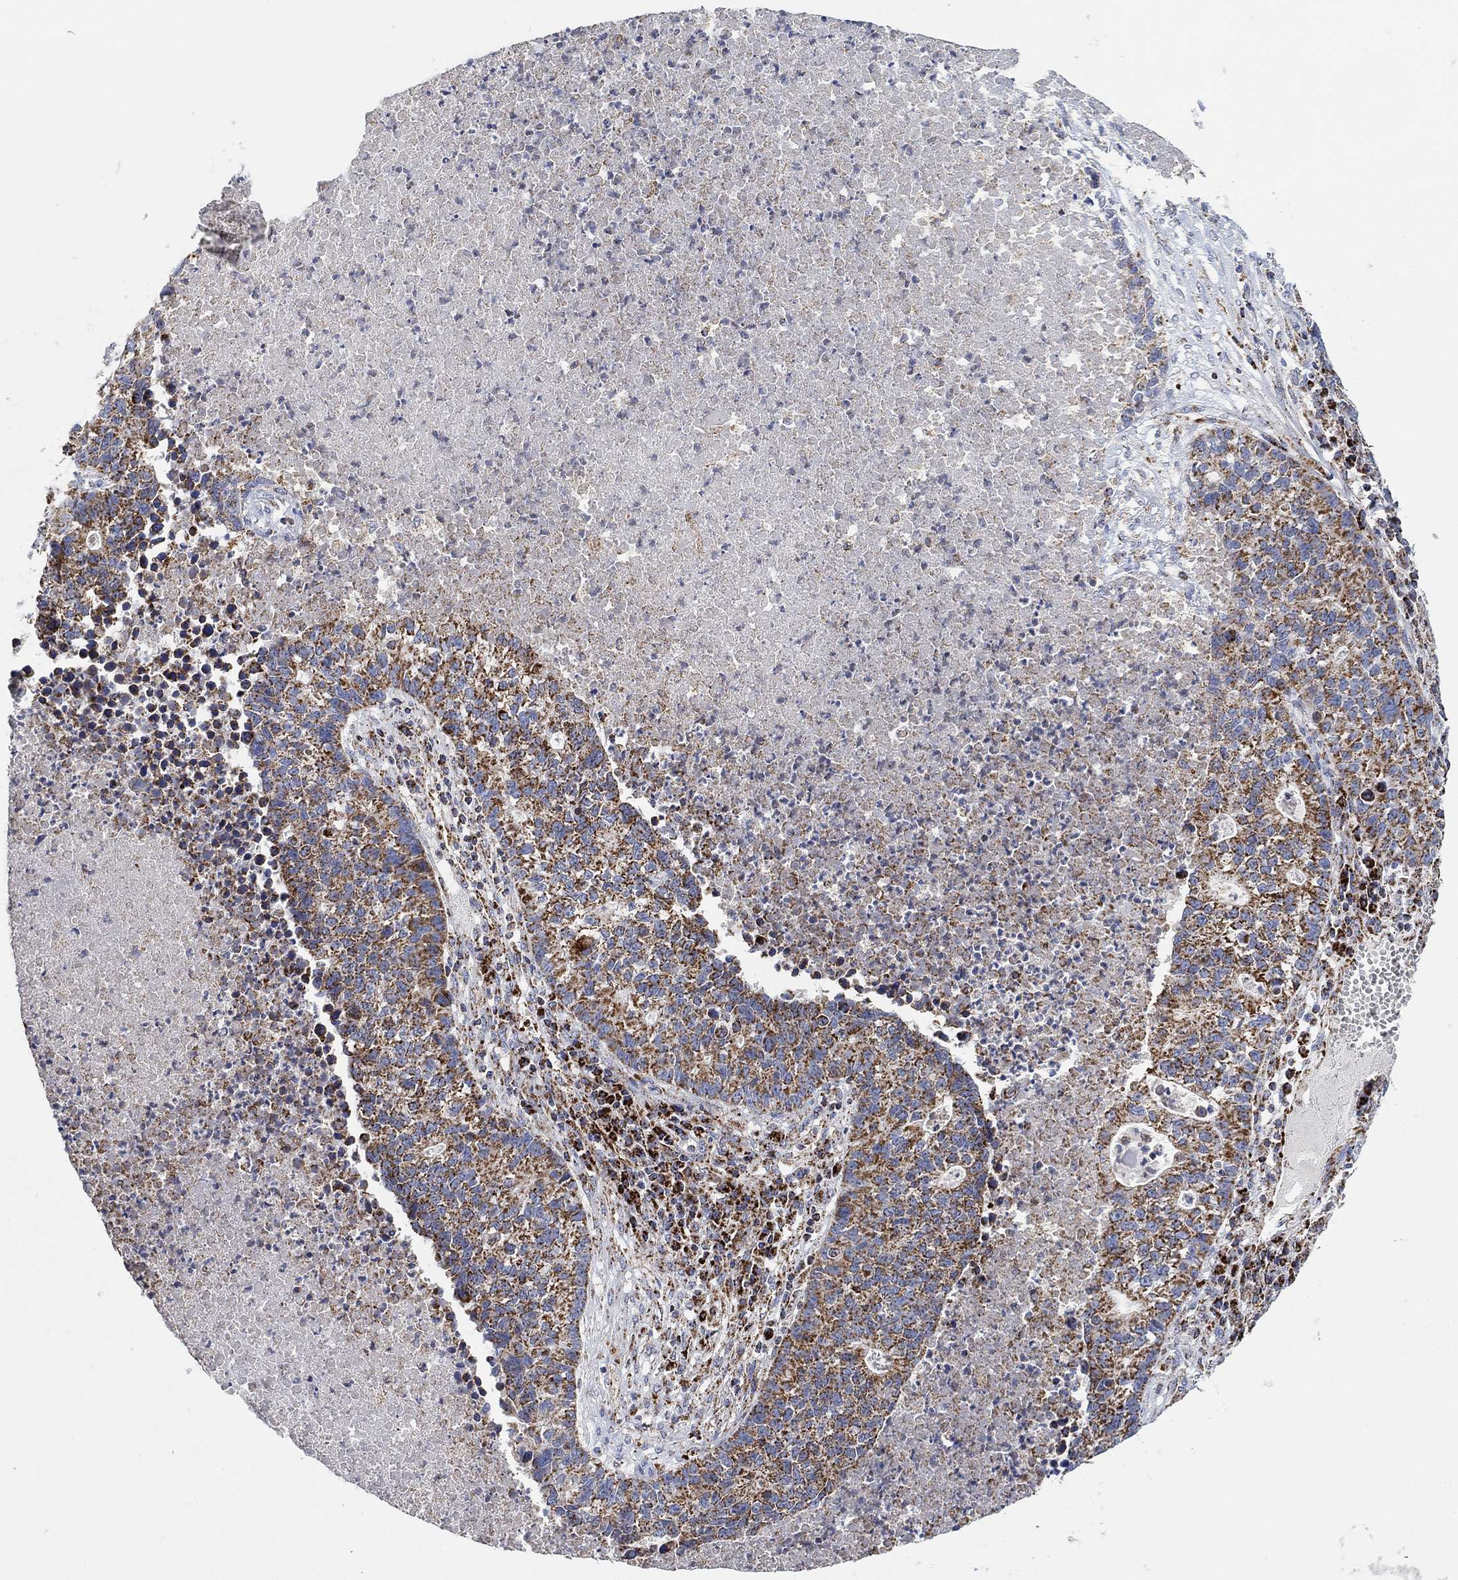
{"staining": {"intensity": "moderate", "quantity": "25%-75%", "location": "cytoplasmic/membranous"}, "tissue": "lung cancer", "cell_type": "Tumor cells", "image_type": "cancer", "snomed": [{"axis": "morphology", "description": "Adenocarcinoma, NOS"}, {"axis": "topography", "description": "Lung"}], "caption": "Protein analysis of adenocarcinoma (lung) tissue demonstrates moderate cytoplasmic/membranous staining in approximately 25%-75% of tumor cells.", "gene": "NDUFS3", "patient": {"sex": "male", "age": 57}}